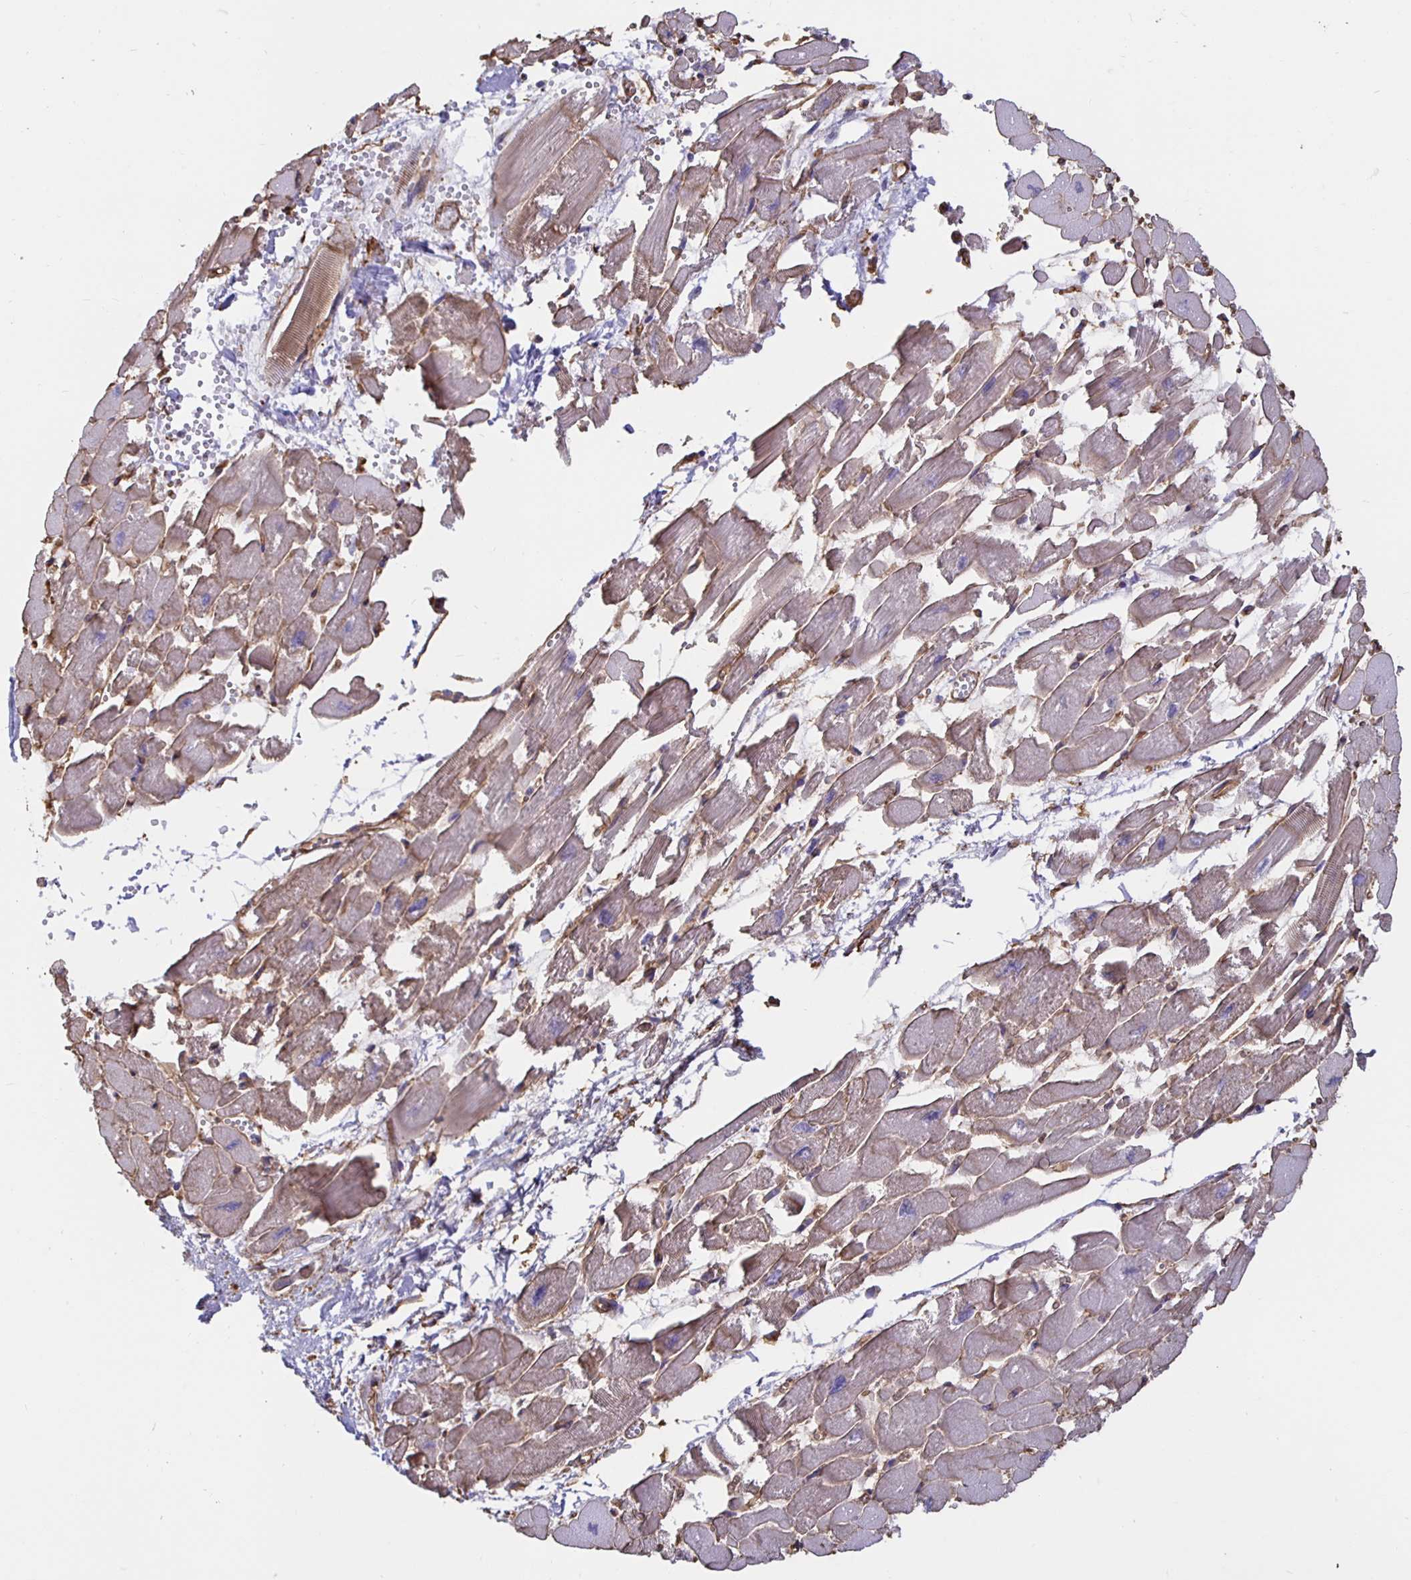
{"staining": {"intensity": "moderate", "quantity": "25%-75%", "location": "cytoplasmic/membranous"}, "tissue": "heart muscle", "cell_type": "Cardiomyocytes", "image_type": "normal", "snomed": [{"axis": "morphology", "description": "Normal tissue, NOS"}, {"axis": "topography", "description": "Heart"}], "caption": "An immunohistochemistry histopathology image of benign tissue is shown. Protein staining in brown highlights moderate cytoplasmic/membranous positivity in heart muscle within cardiomyocytes.", "gene": "ARHGEF39", "patient": {"sex": "female", "age": 52}}